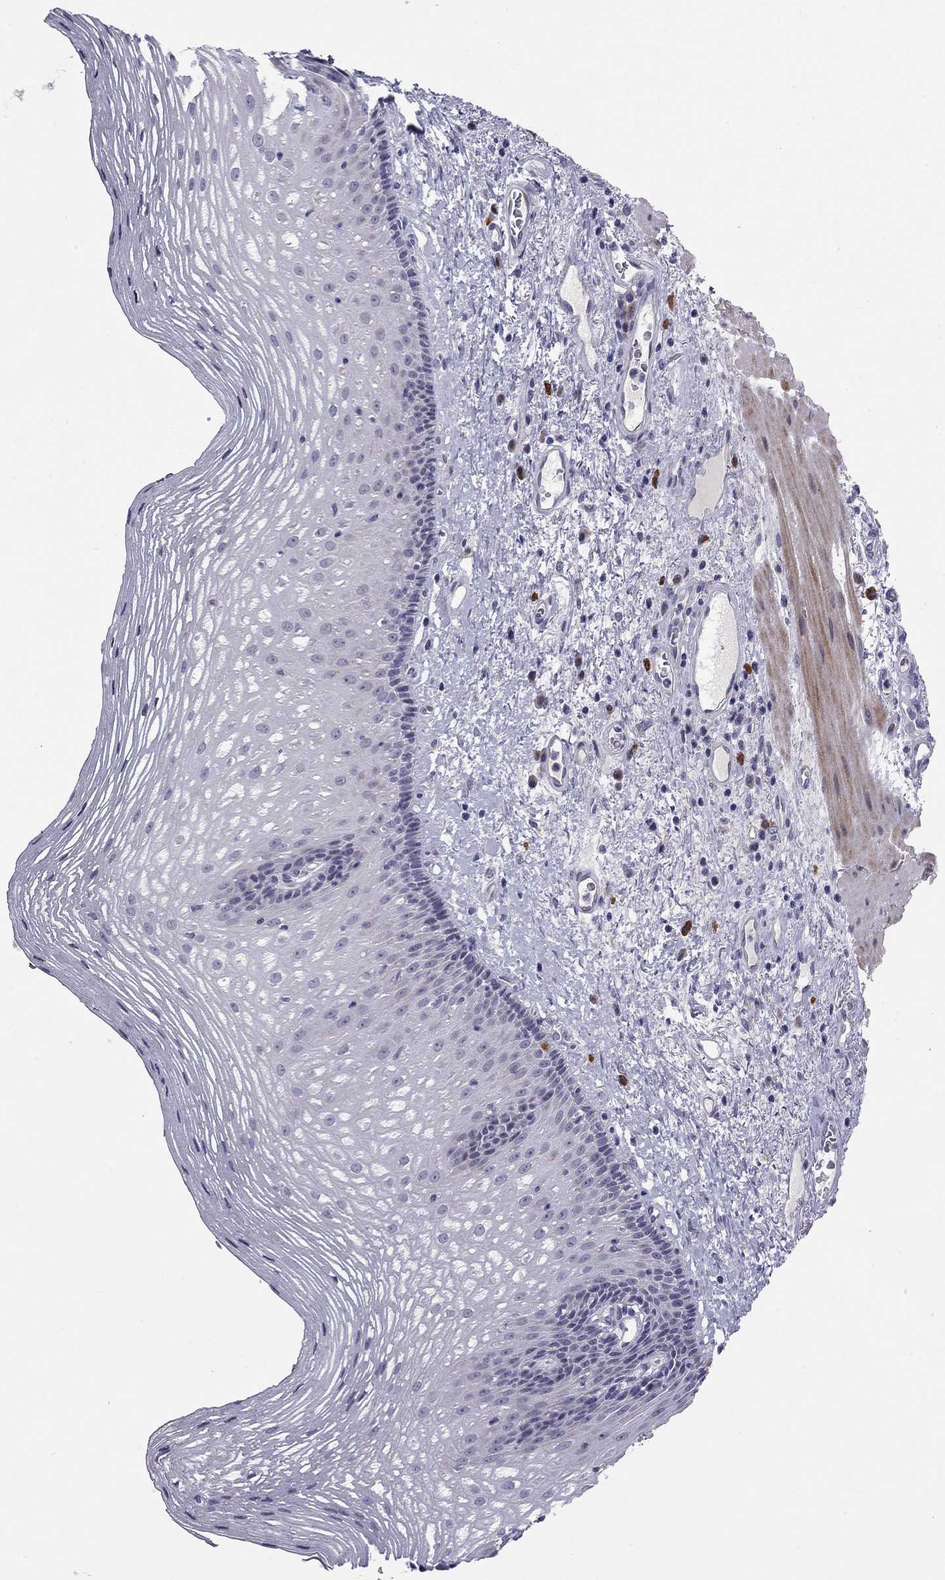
{"staining": {"intensity": "weak", "quantity": "<25%", "location": "nuclear"}, "tissue": "esophagus", "cell_type": "Squamous epithelial cells", "image_type": "normal", "snomed": [{"axis": "morphology", "description": "Normal tissue, NOS"}, {"axis": "topography", "description": "Esophagus"}], "caption": "IHC histopathology image of benign human esophagus stained for a protein (brown), which displays no positivity in squamous epithelial cells.", "gene": "C8orf88", "patient": {"sex": "male", "age": 76}}